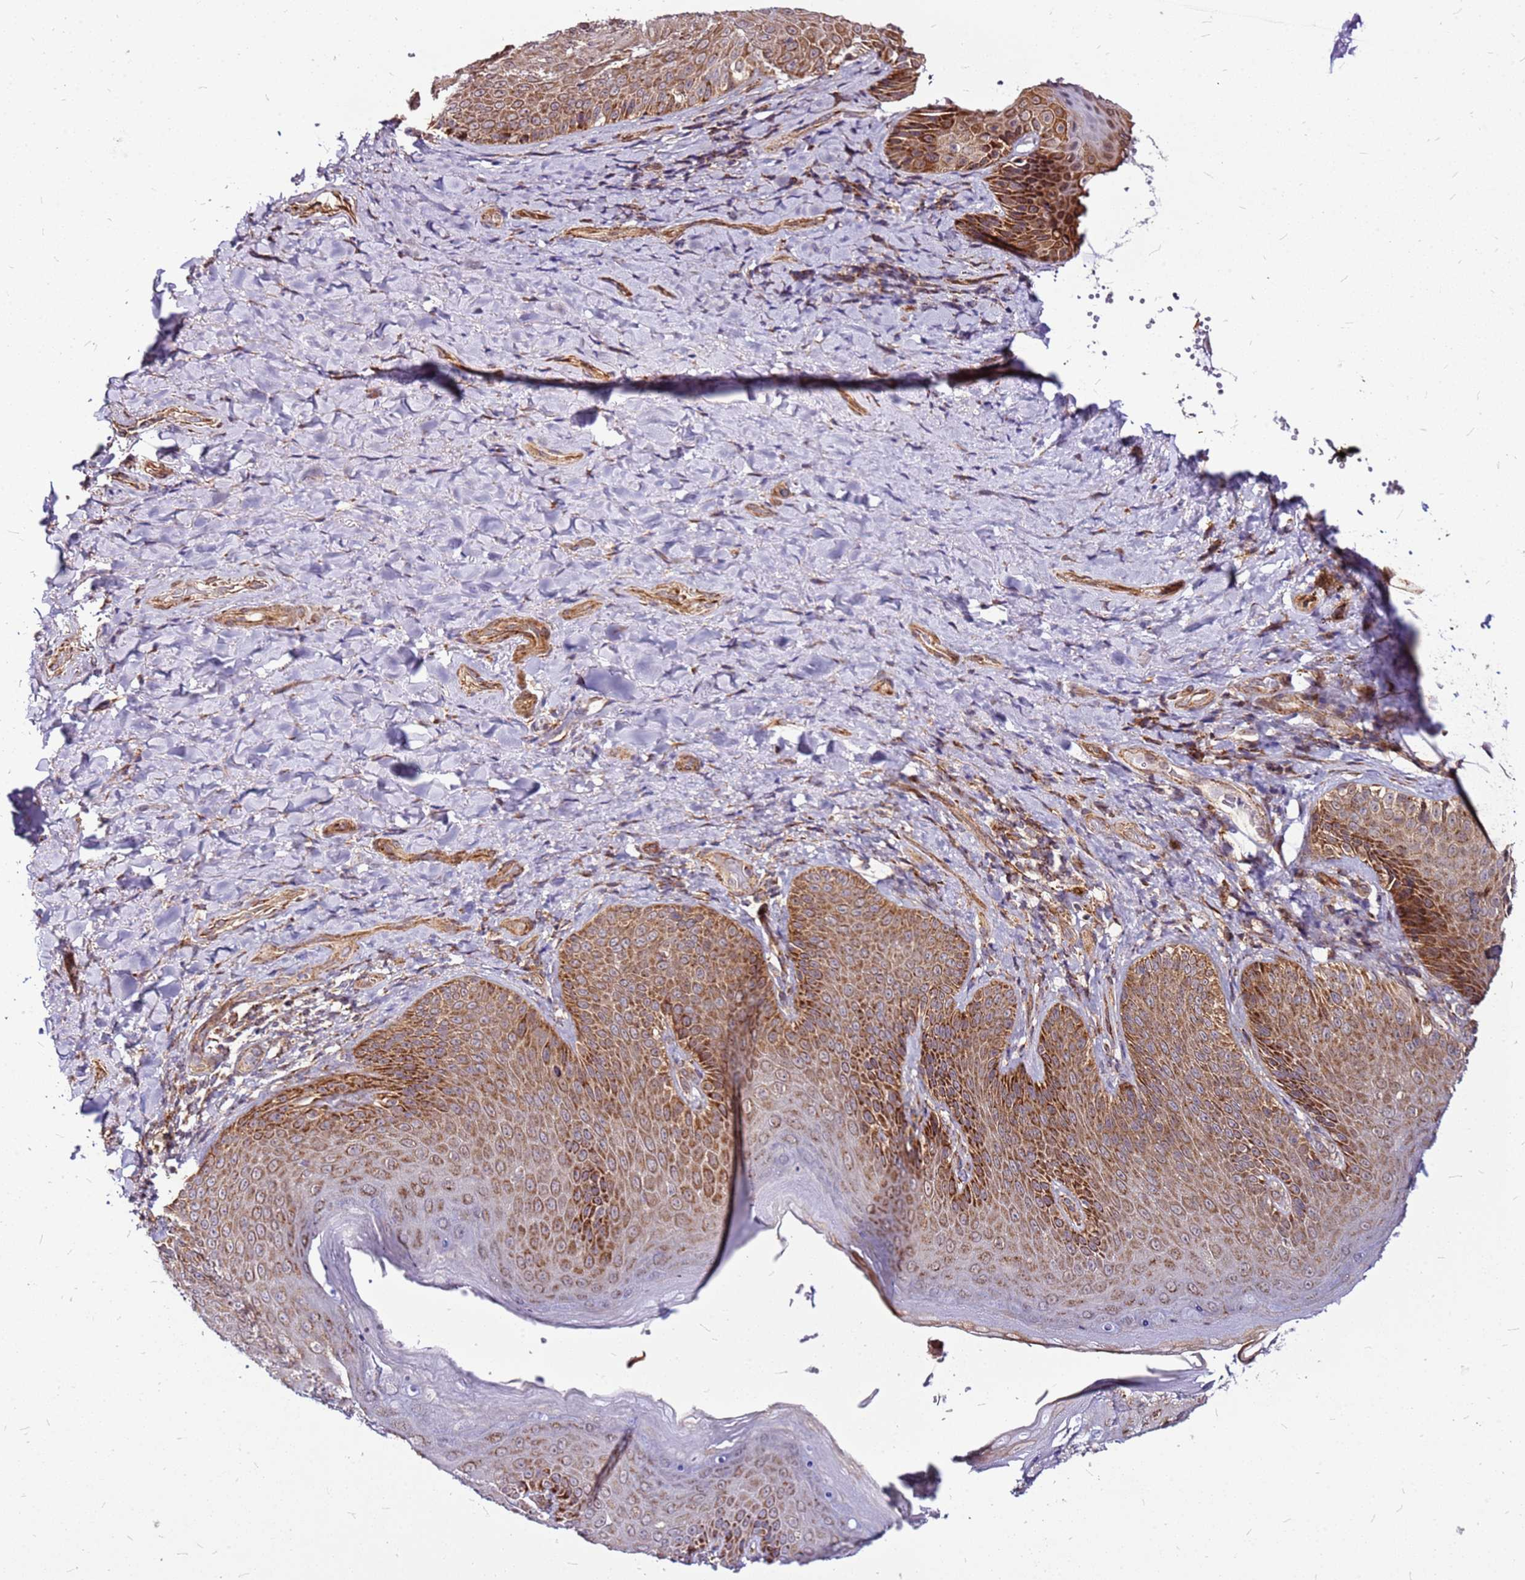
{"staining": {"intensity": "moderate", "quantity": "25%-75%", "location": "cytoplasmic/membranous"}, "tissue": "skin", "cell_type": "Epidermal cells", "image_type": "normal", "snomed": [{"axis": "morphology", "description": "Normal tissue, NOS"}, {"axis": "topography", "description": "Anal"}], "caption": "A brown stain labels moderate cytoplasmic/membranous staining of a protein in epidermal cells of normal skin. (DAB = brown stain, brightfield microscopy at high magnification).", "gene": "OR51T1", "patient": {"sex": "female", "age": 89}}